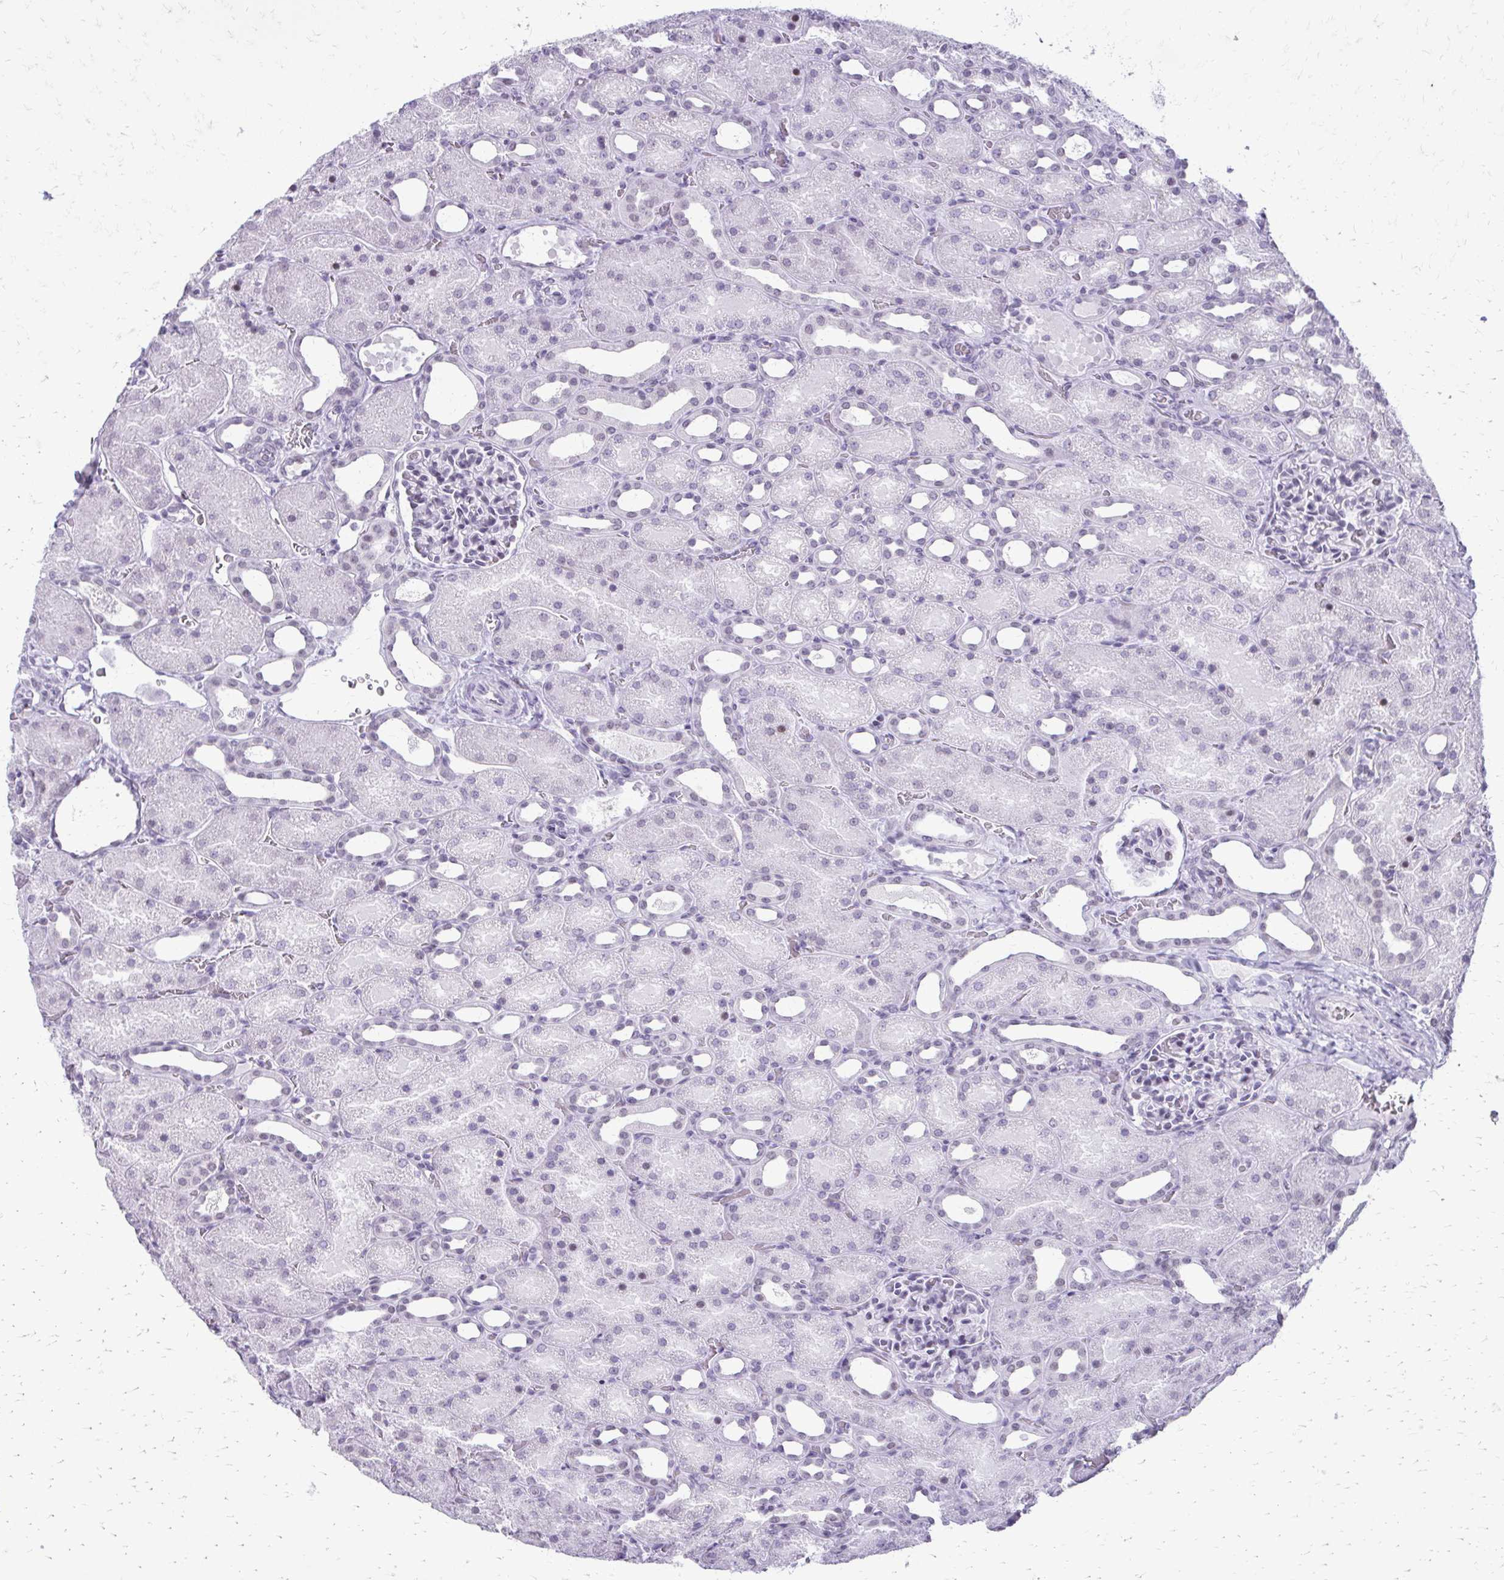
{"staining": {"intensity": "weak", "quantity": "<25%", "location": "nuclear"}, "tissue": "kidney", "cell_type": "Cells in glomeruli", "image_type": "normal", "snomed": [{"axis": "morphology", "description": "Normal tissue, NOS"}, {"axis": "topography", "description": "Kidney"}], "caption": "Immunohistochemistry (IHC) histopathology image of normal kidney: kidney stained with DAB (3,3'-diaminobenzidine) reveals no significant protein positivity in cells in glomeruli. The staining is performed using DAB brown chromogen with nuclei counter-stained in using hematoxylin.", "gene": "SS18", "patient": {"sex": "male", "age": 2}}